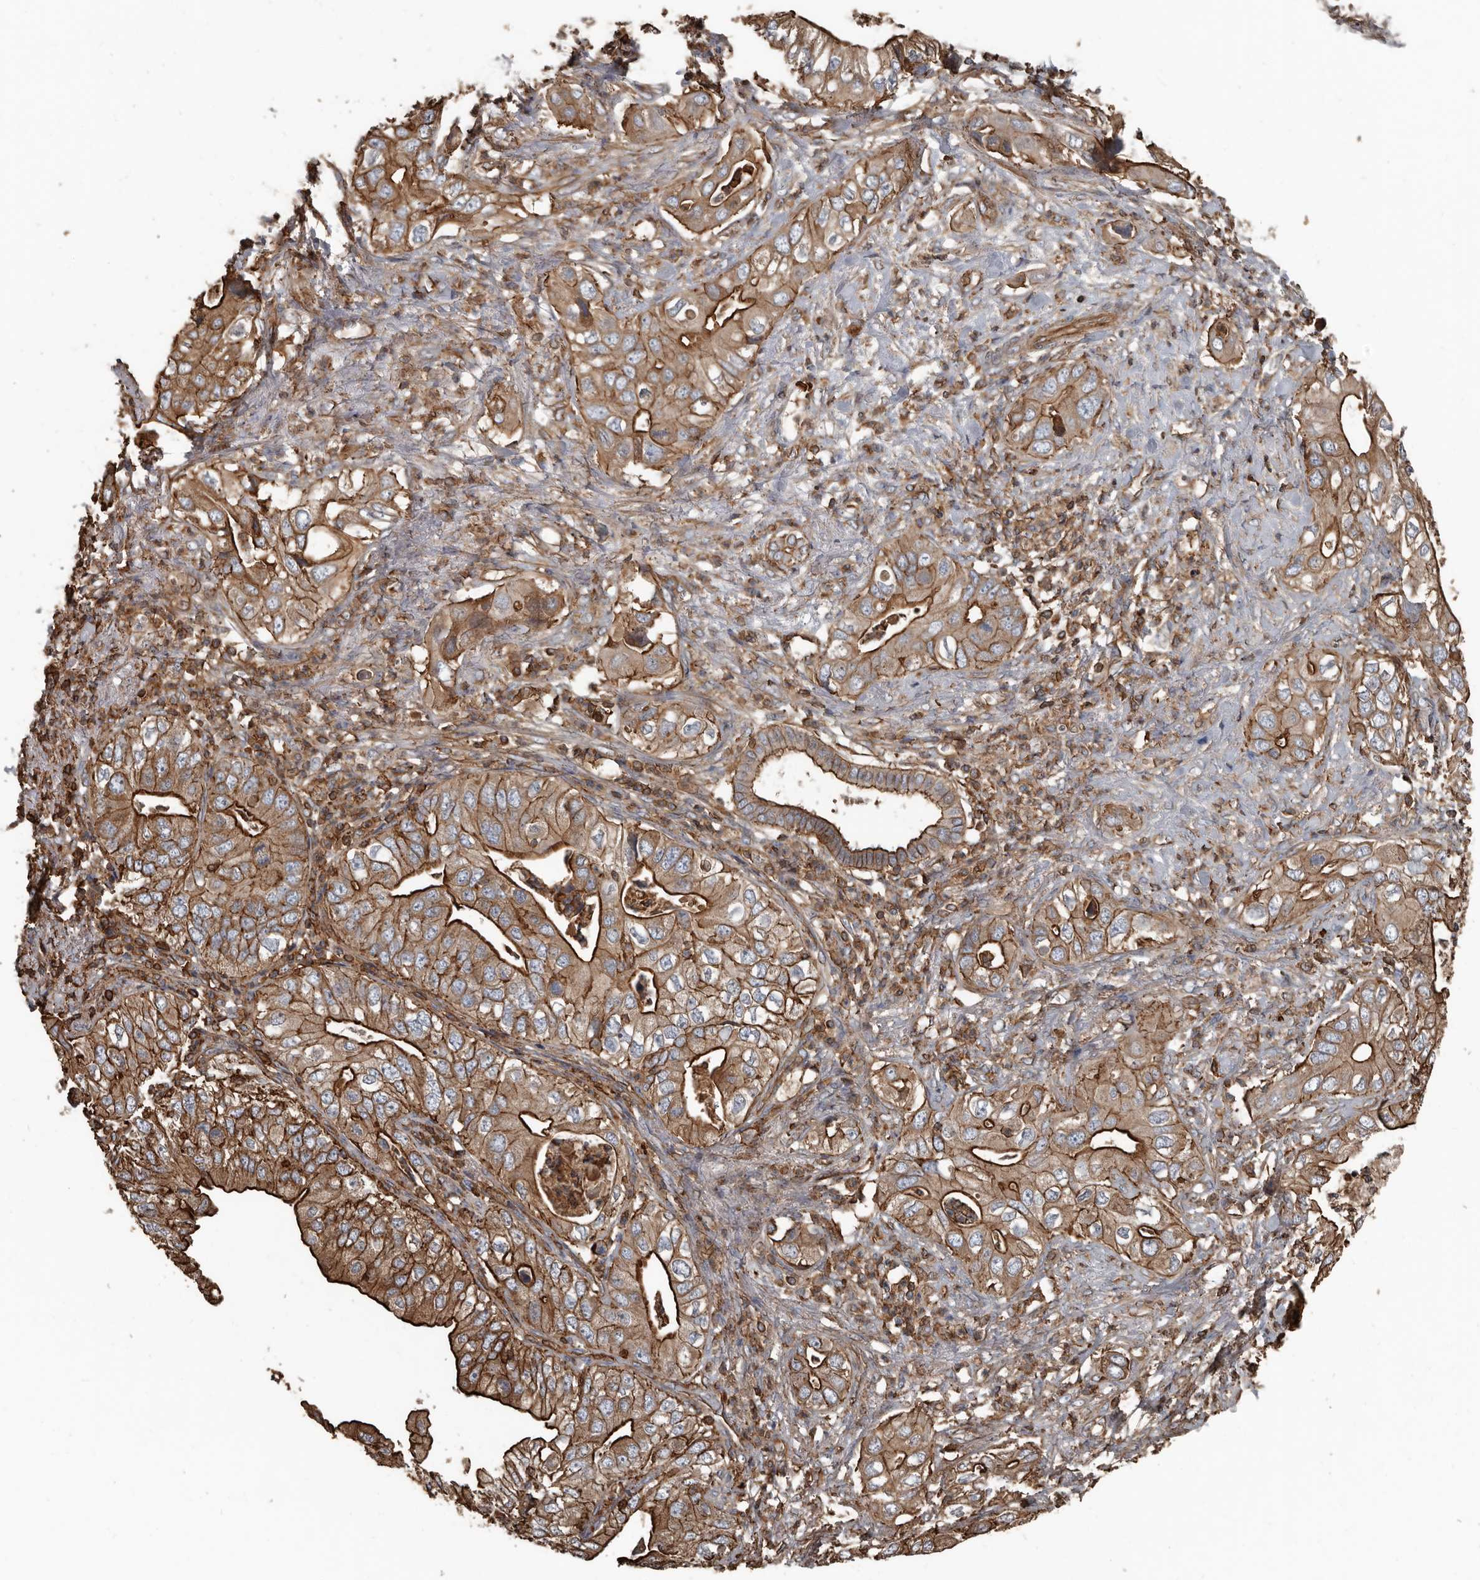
{"staining": {"intensity": "strong", "quantity": "25%-75%", "location": "cytoplasmic/membranous"}, "tissue": "pancreatic cancer", "cell_type": "Tumor cells", "image_type": "cancer", "snomed": [{"axis": "morphology", "description": "Adenocarcinoma, NOS"}, {"axis": "topography", "description": "Pancreas"}], "caption": "Protein analysis of pancreatic adenocarcinoma tissue reveals strong cytoplasmic/membranous staining in approximately 25%-75% of tumor cells. Using DAB (brown) and hematoxylin (blue) stains, captured at high magnification using brightfield microscopy.", "gene": "DENND6B", "patient": {"sex": "female", "age": 78}}